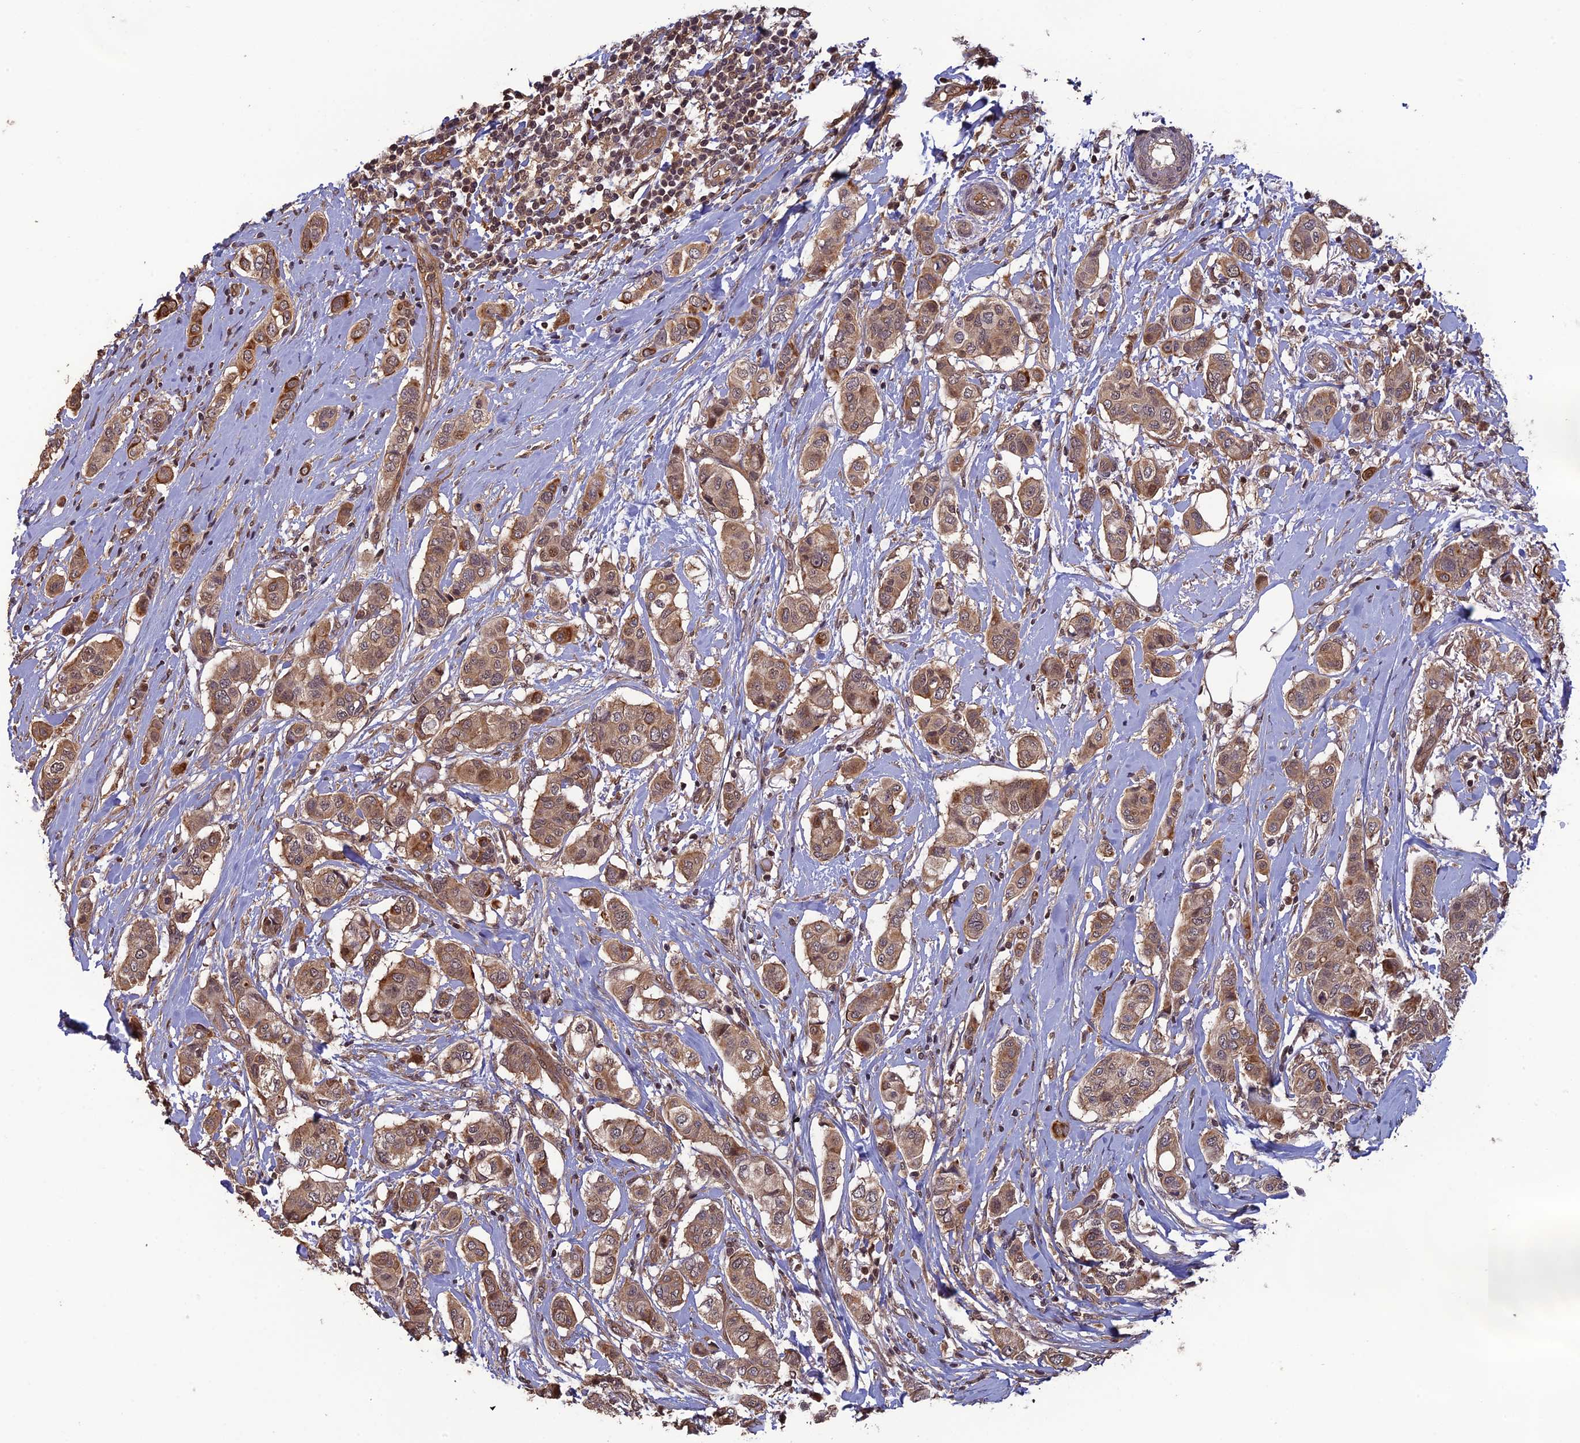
{"staining": {"intensity": "weak", "quantity": ">75%", "location": "cytoplasmic/membranous"}, "tissue": "breast cancer", "cell_type": "Tumor cells", "image_type": "cancer", "snomed": [{"axis": "morphology", "description": "Lobular carcinoma"}, {"axis": "topography", "description": "Breast"}], "caption": "Protein expression analysis of human breast cancer (lobular carcinoma) reveals weak cytoplasmic/membranous positivity in about >75% of tumor cells.", "gene": "LIN37", "patient": {"sex": "female", "age": 51}}